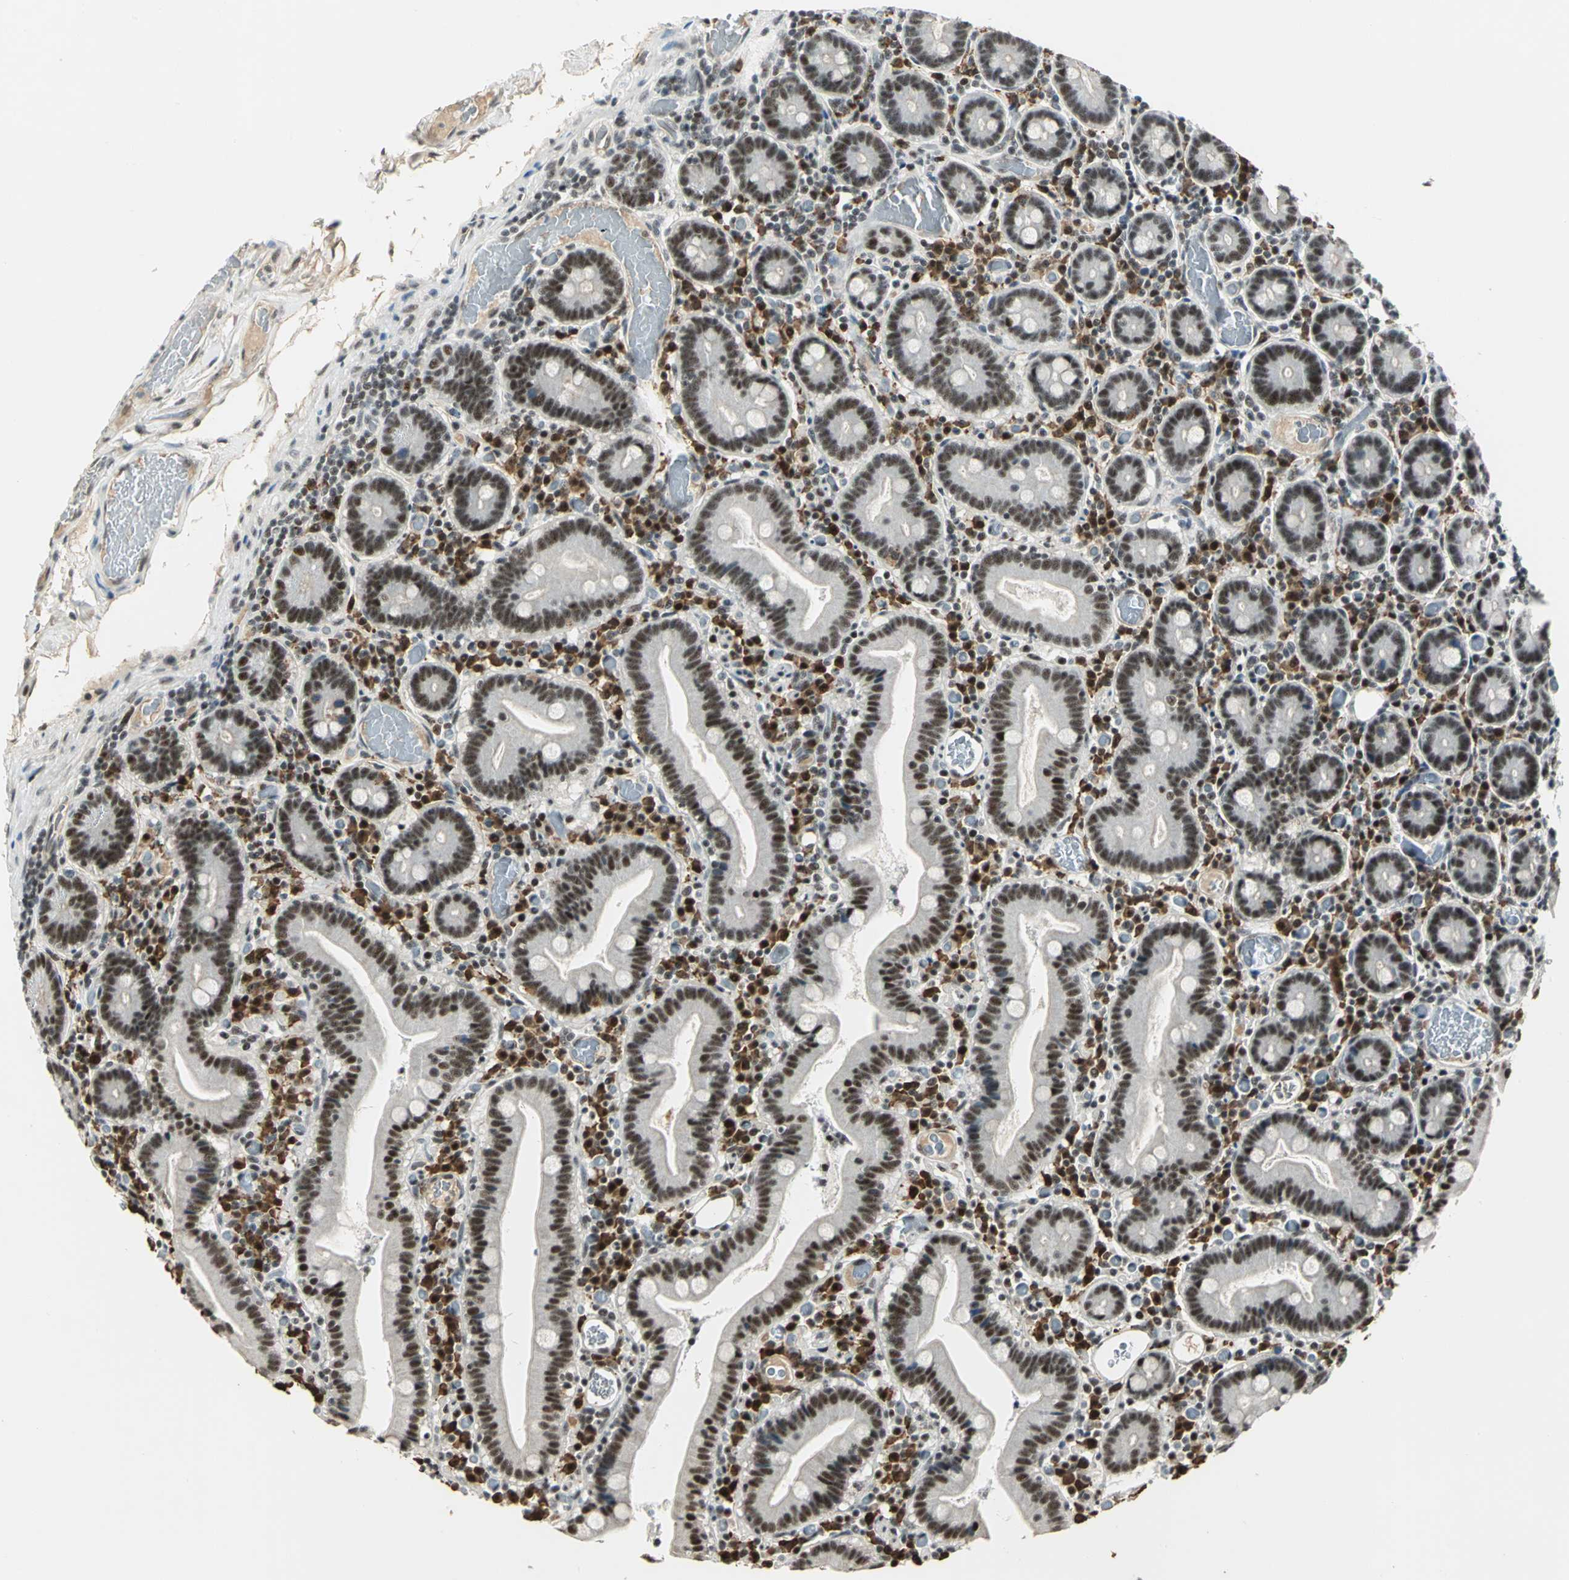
{"staining": {"intensity": "moderate", "quantity": ">75%", "location": "nuclear"}, "tissue": "duodenum", "cell_type": "Glandular cells", "image_type": "normal", "snomed": [{"axis": "morphology", "description": "Normal tissue, NOS"}, {"axis": "topography", "description": "Duodenum"}], "caption": "Glandular cells show moderate nuclear staining in about >75% of cells in unremarkable duodenum. (Stains: DAB (3,3'-diaminobenzidine) in brown, nuclei in blue, Microscopy: brightfield microscopy at high magnification).", "gene": "CCNT1", "patient": {"sex": "female", "age": 53}}